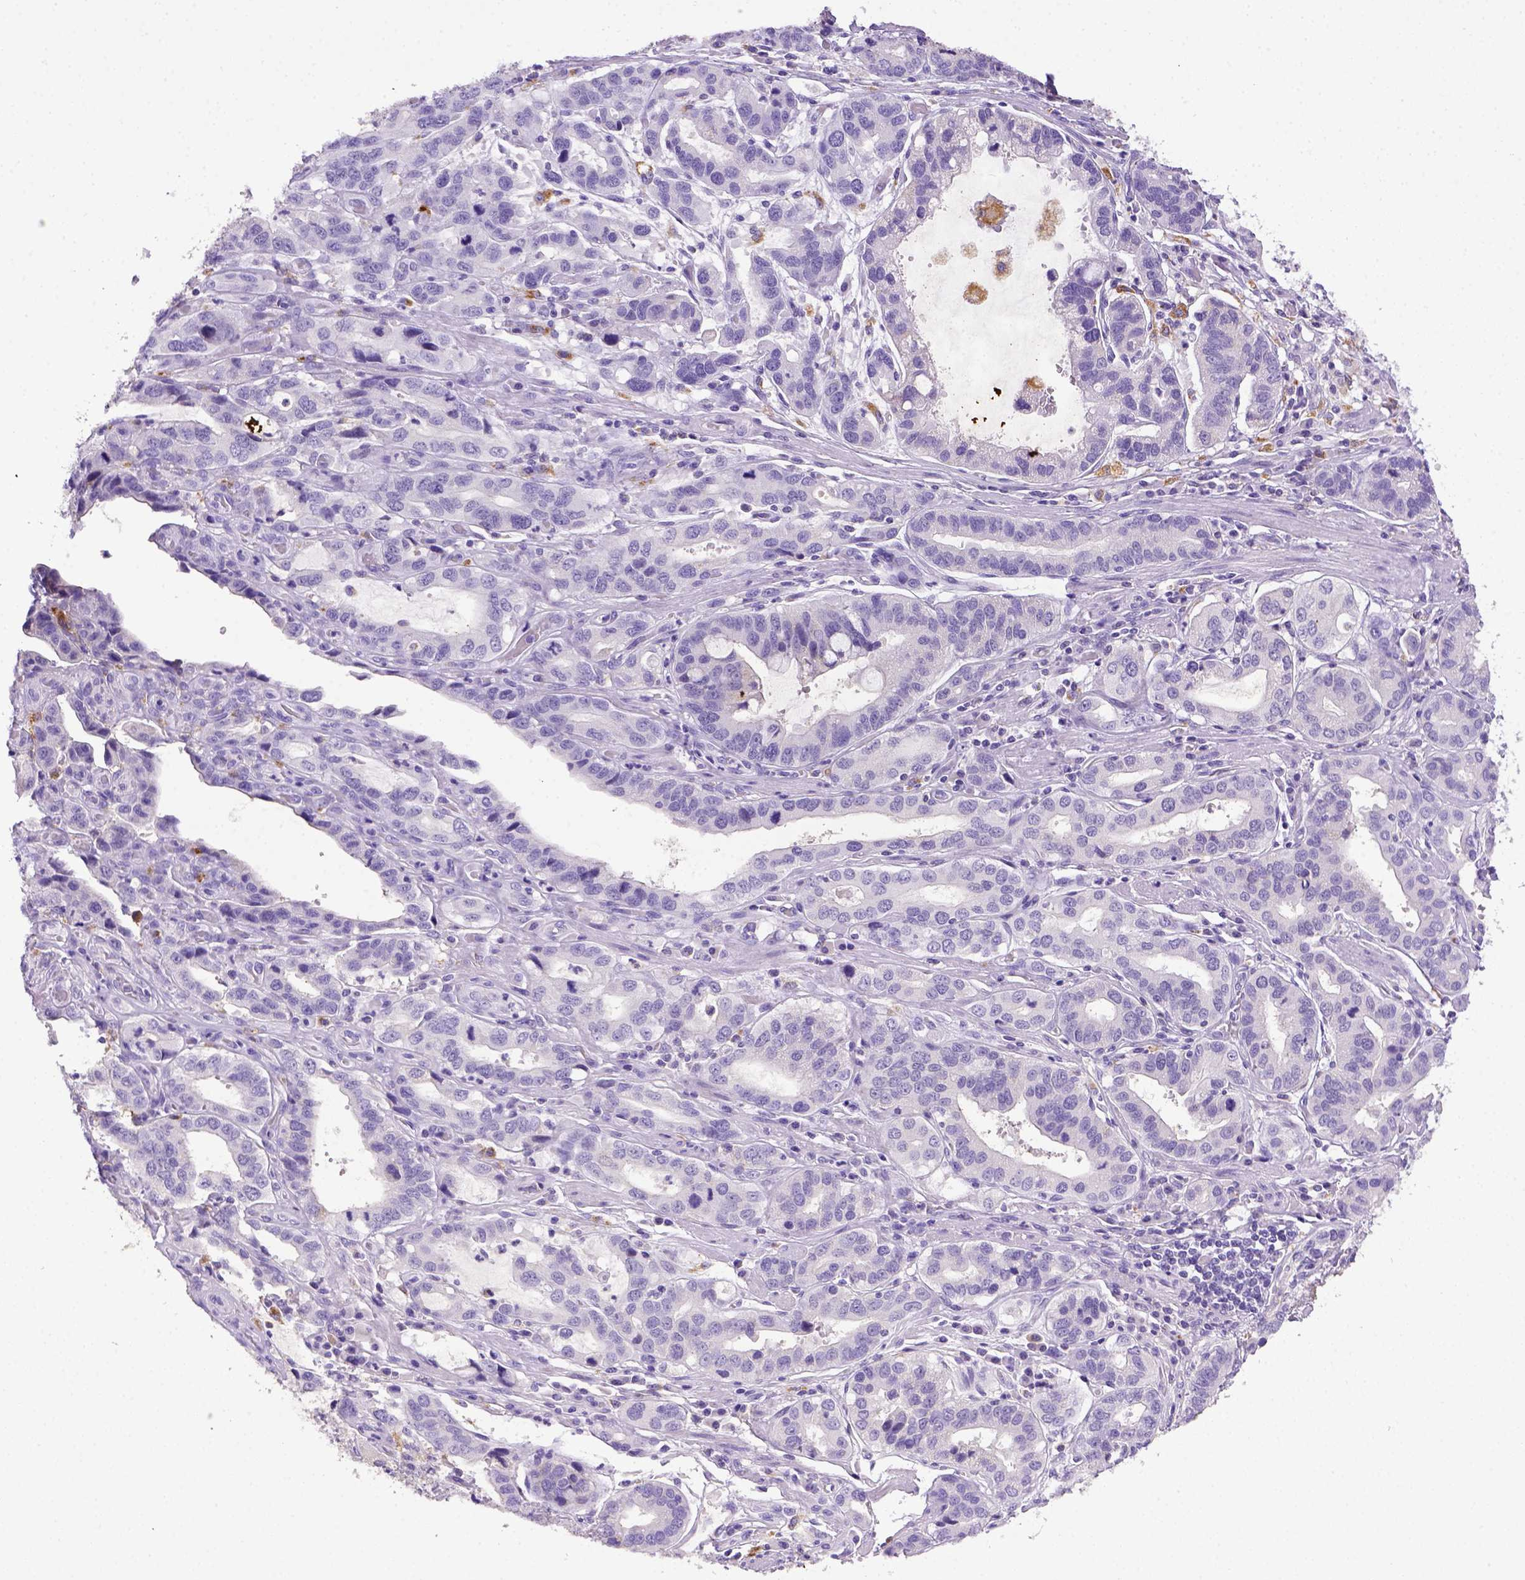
{"staining": {"intensity": "negative", "quantity": "none", "location": "none"}, "tissue": "stomach cancer", "cell_type": "Tumor cells", "image_type": "cancer", "snomed": [{"axis": "morphology", "description": "Adenocarcinoma, NOS"}, {"axis": "topography", "description": "Stomach, lower"}], "caption": "This is a micrograph of immunohistochemistry (IHC) staining of adenocarcinoma (stomach), which shows no expression in tumor cells.", "gene": "CD68", "patient": {"sex": "female", "age": 76}}